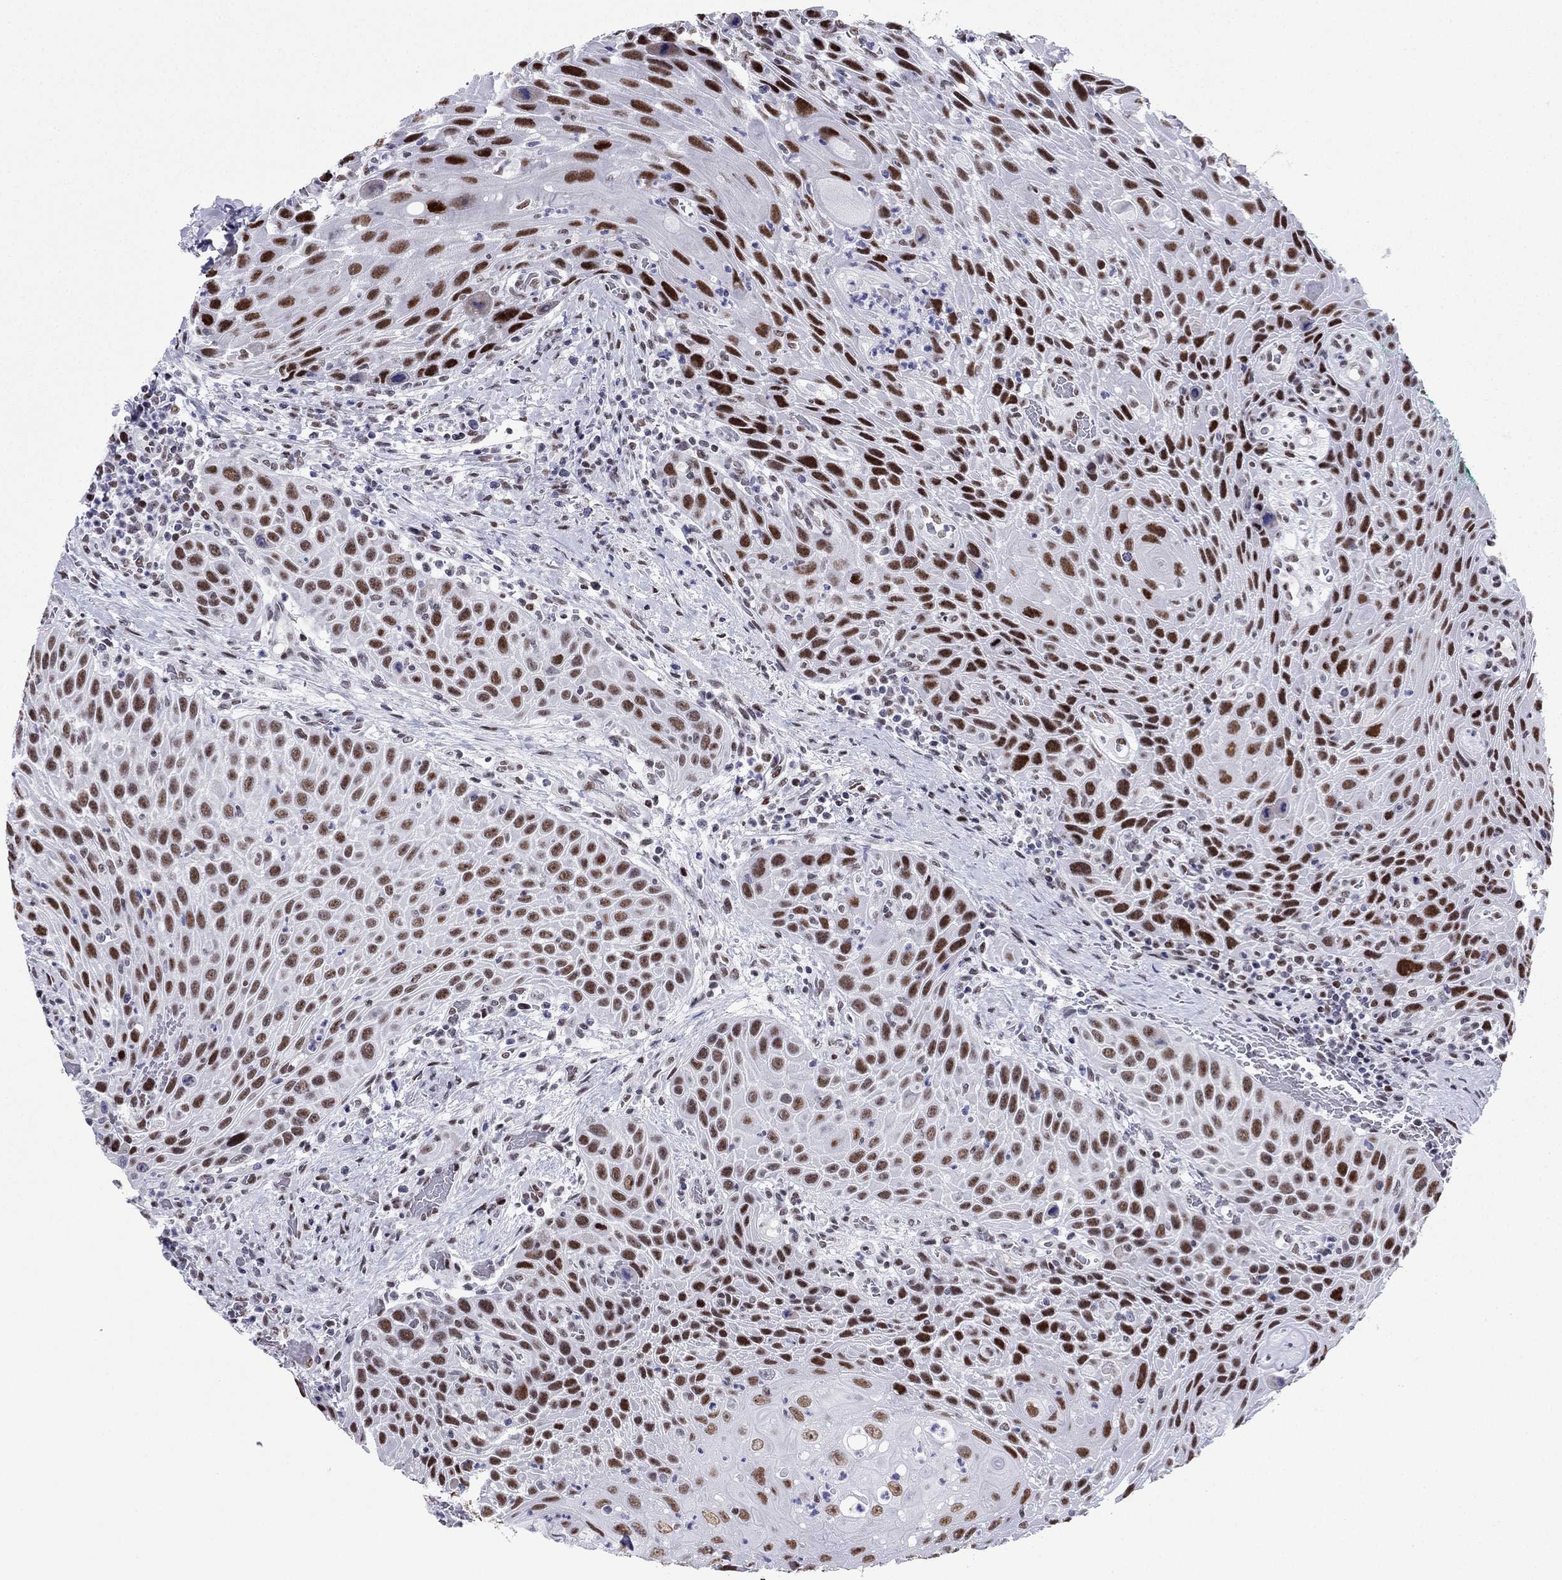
{"staining": {"intensity": "strong", "quantity": ">75%", "location": "nuclear"}, "tissue": "head and neck cancer", "cell_type": "Tumor cells", "image_type": "cancer", "snomed": [{"axis": "morphology", "description": "Squamous cell carcinoma, NOS"}, {"axis": "topography", "description": "Head-Neck"}], "caption": "Immunohistochemical staining of human head and neck cancer displays high levels of strong nuclear expression in approximately >75% of tumor cells.", "gene": "PPM1G", "patient": {"sex": "male", "age": 69}}